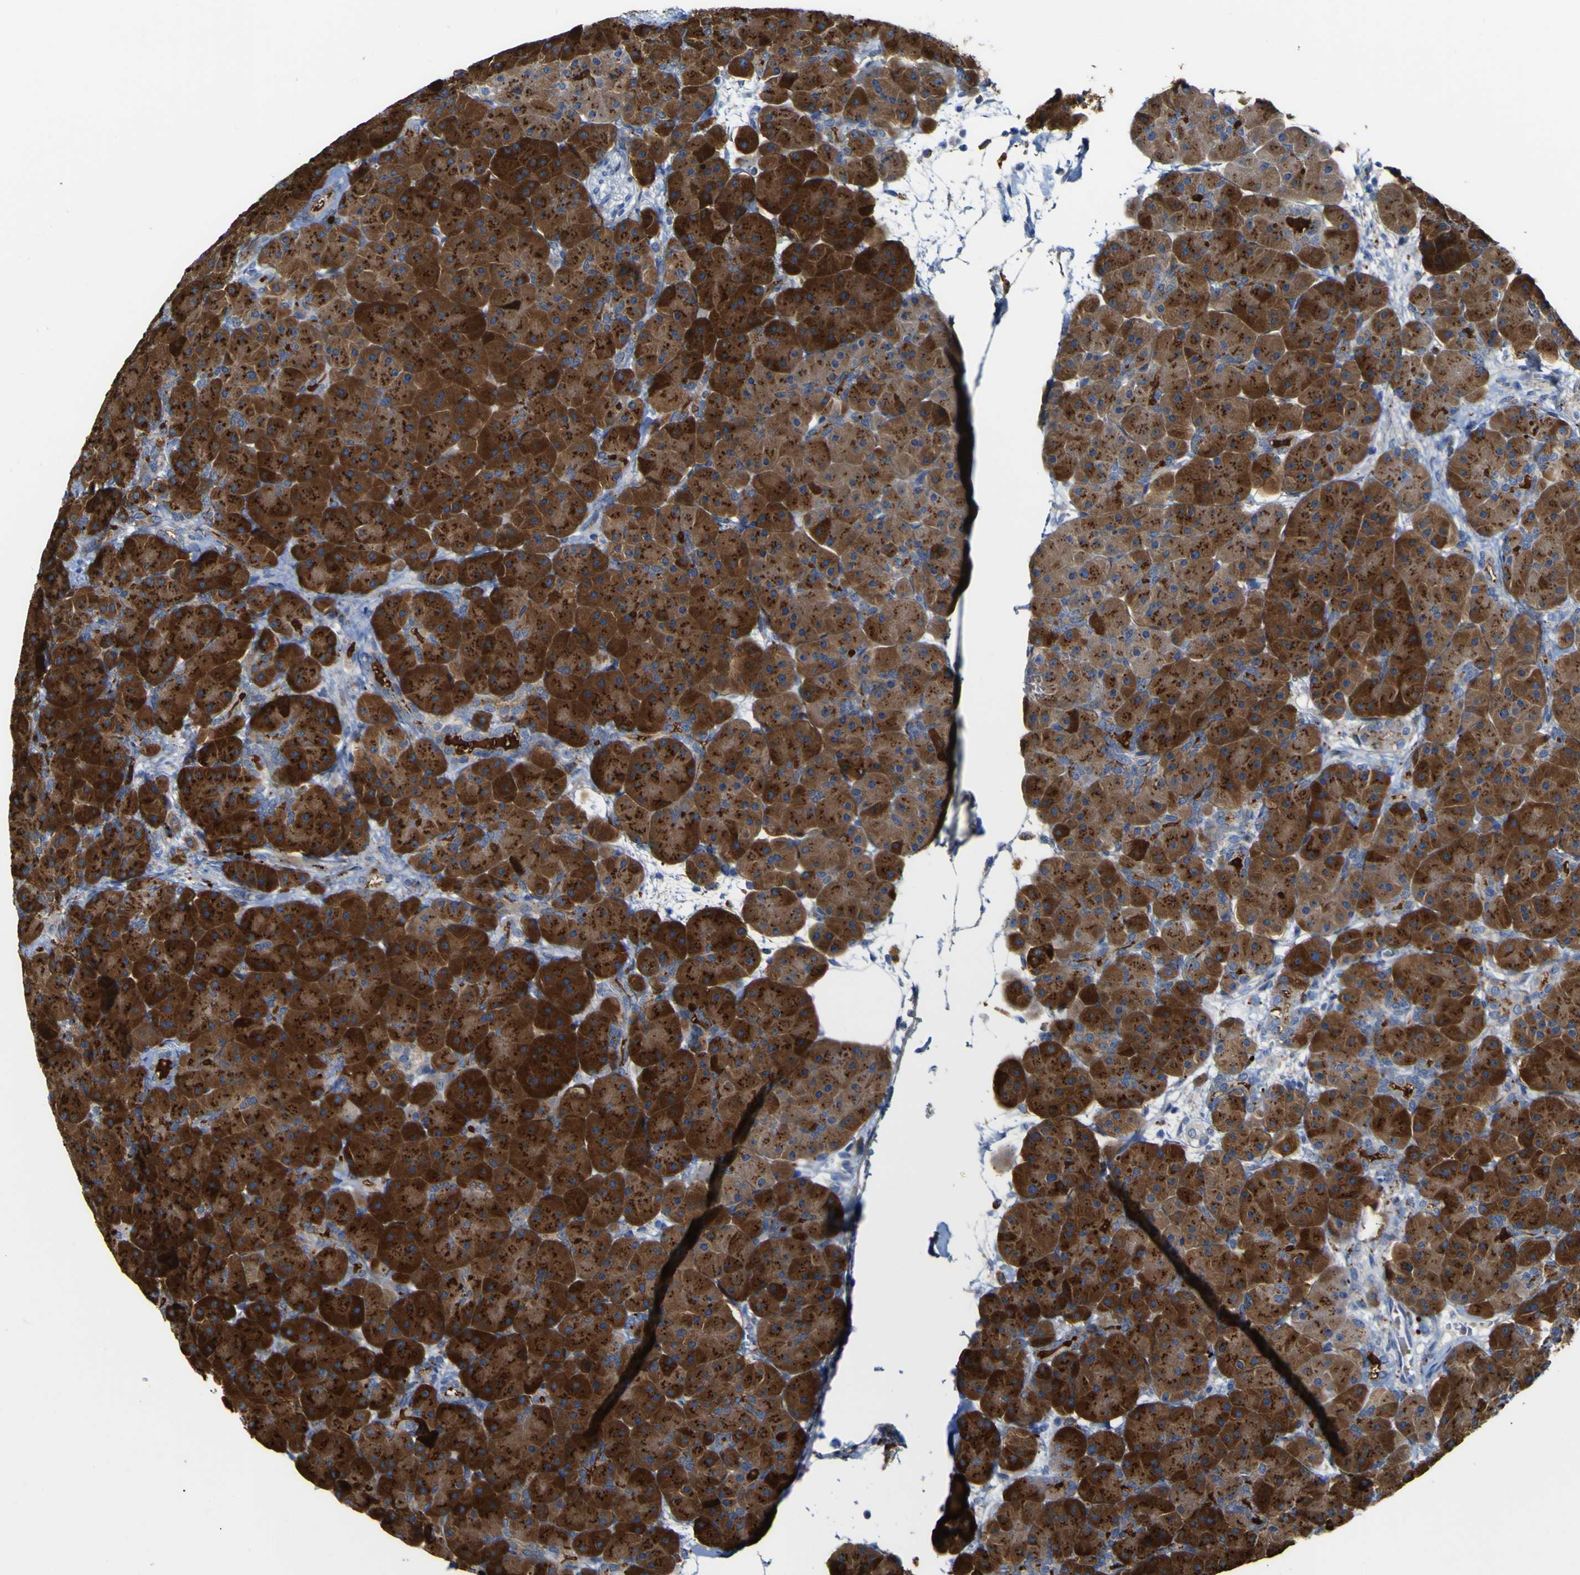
{"staining": {"intensity": "strong", "quantity": ">75%", "location": "cytoplasmic/membranous"}, "tissue": "pancreas", "cell_type": "Exocrine glandular cells", "image_type": "normal", "snomed": [{"axis": "morphology", "description": "Normal tissue, NOS"}, {"axis": "topography", "description": "Pancreas"}], "caption": "Benign pancreas shows strong cytoplasmic/membranous expression in about >75% of exocrine glandular cells, visualized by immunohistochemistry. (DAB (3,3'-diaminobenzidine) IHC with brightfield microscopy, high magnification).", "gene": "PTPRF", "patient": {"sex": "male", "age": 66}}